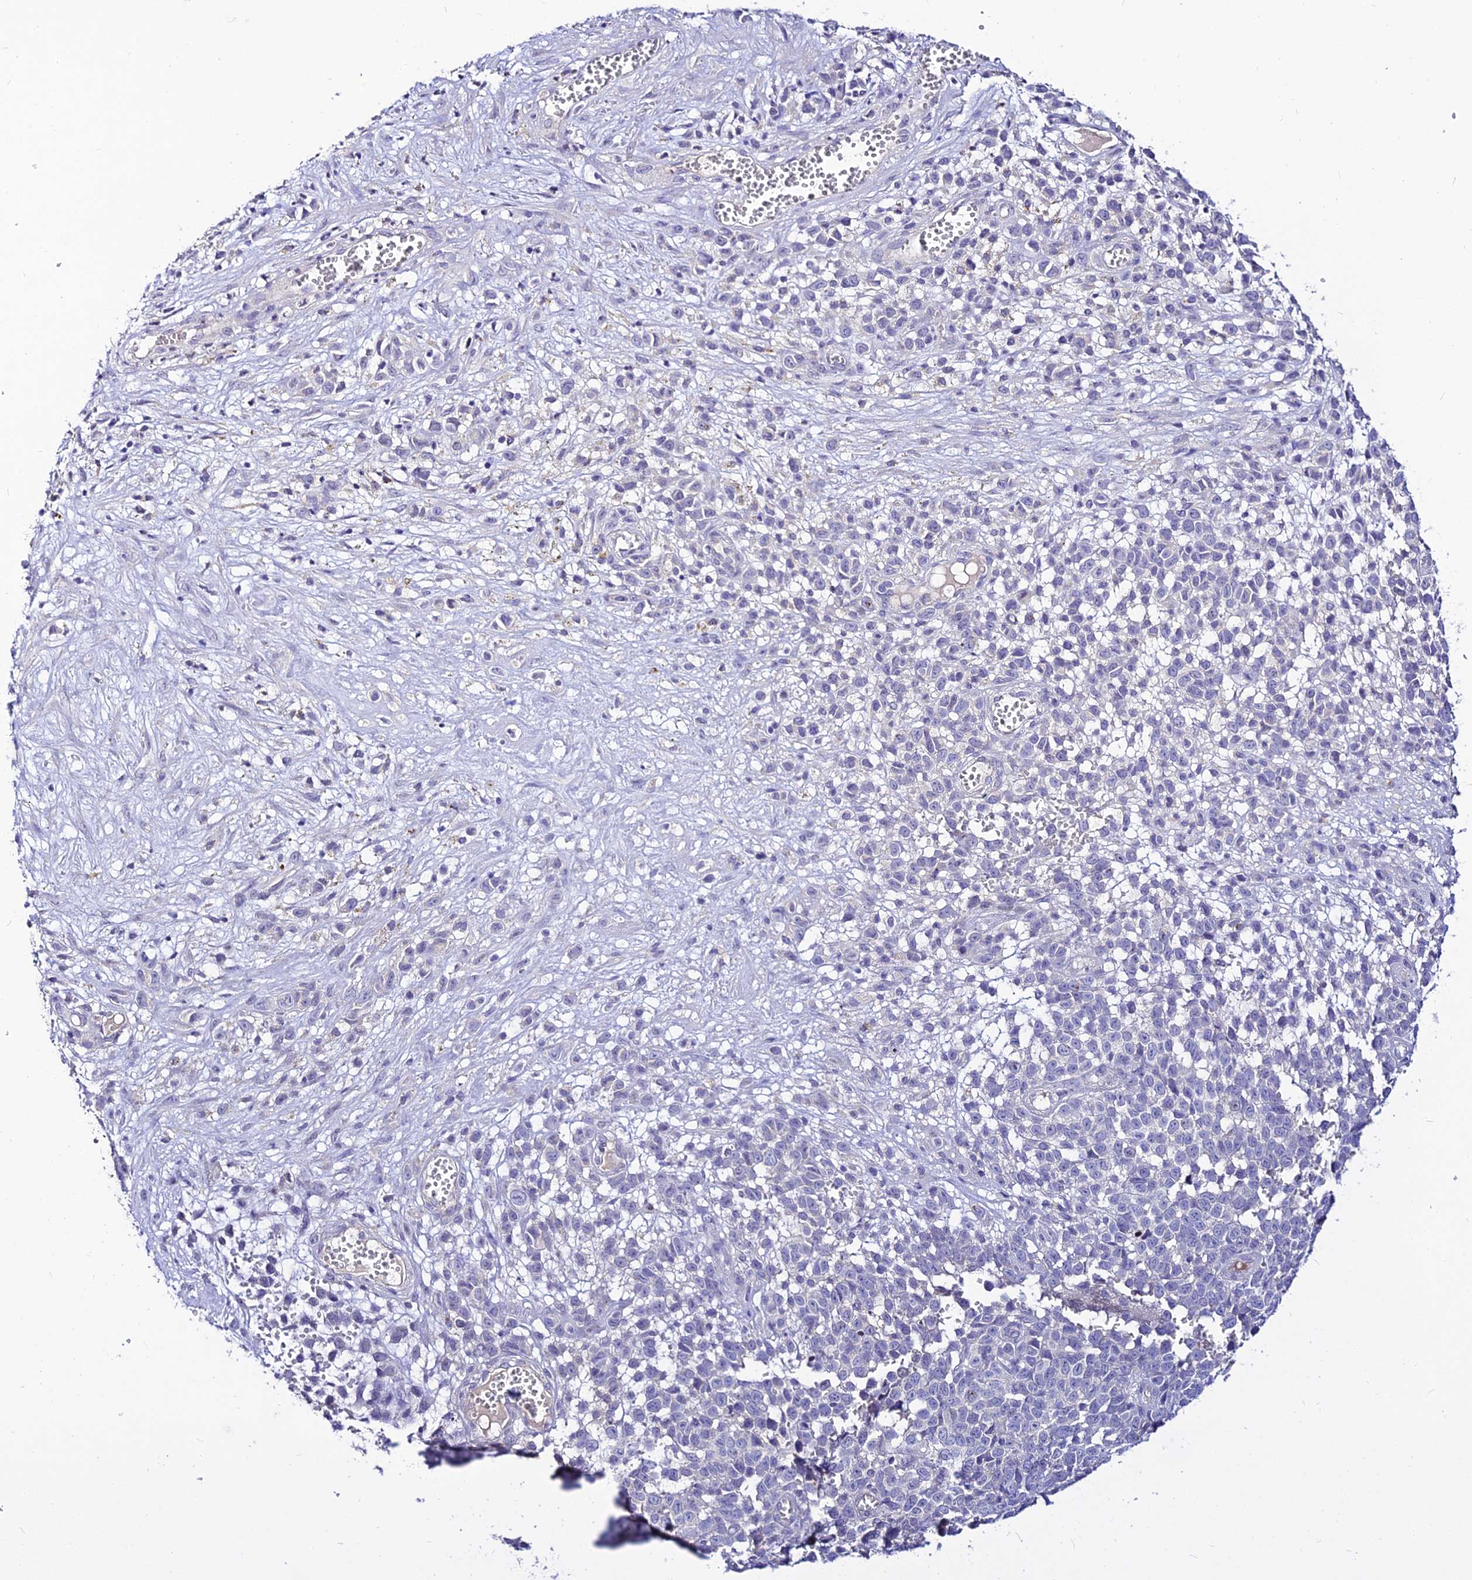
{"staining": {"intensity": "negative", "quantity": "none", "location": "none"}, "tissue": "melanoma", "cell_type": "Tumor cells", "image_type": "cancer", "snomed": [{"axis": "morphology", "description": "Malignant melanoma, NOS"}, {"axis": "topography", "description": "Nose, NOS"}], "caption": "The micrograph reveals no staining of tumor cells in melanoma.", "gene": "CZIB", "patient": {"sex": "female", "age": 48}}